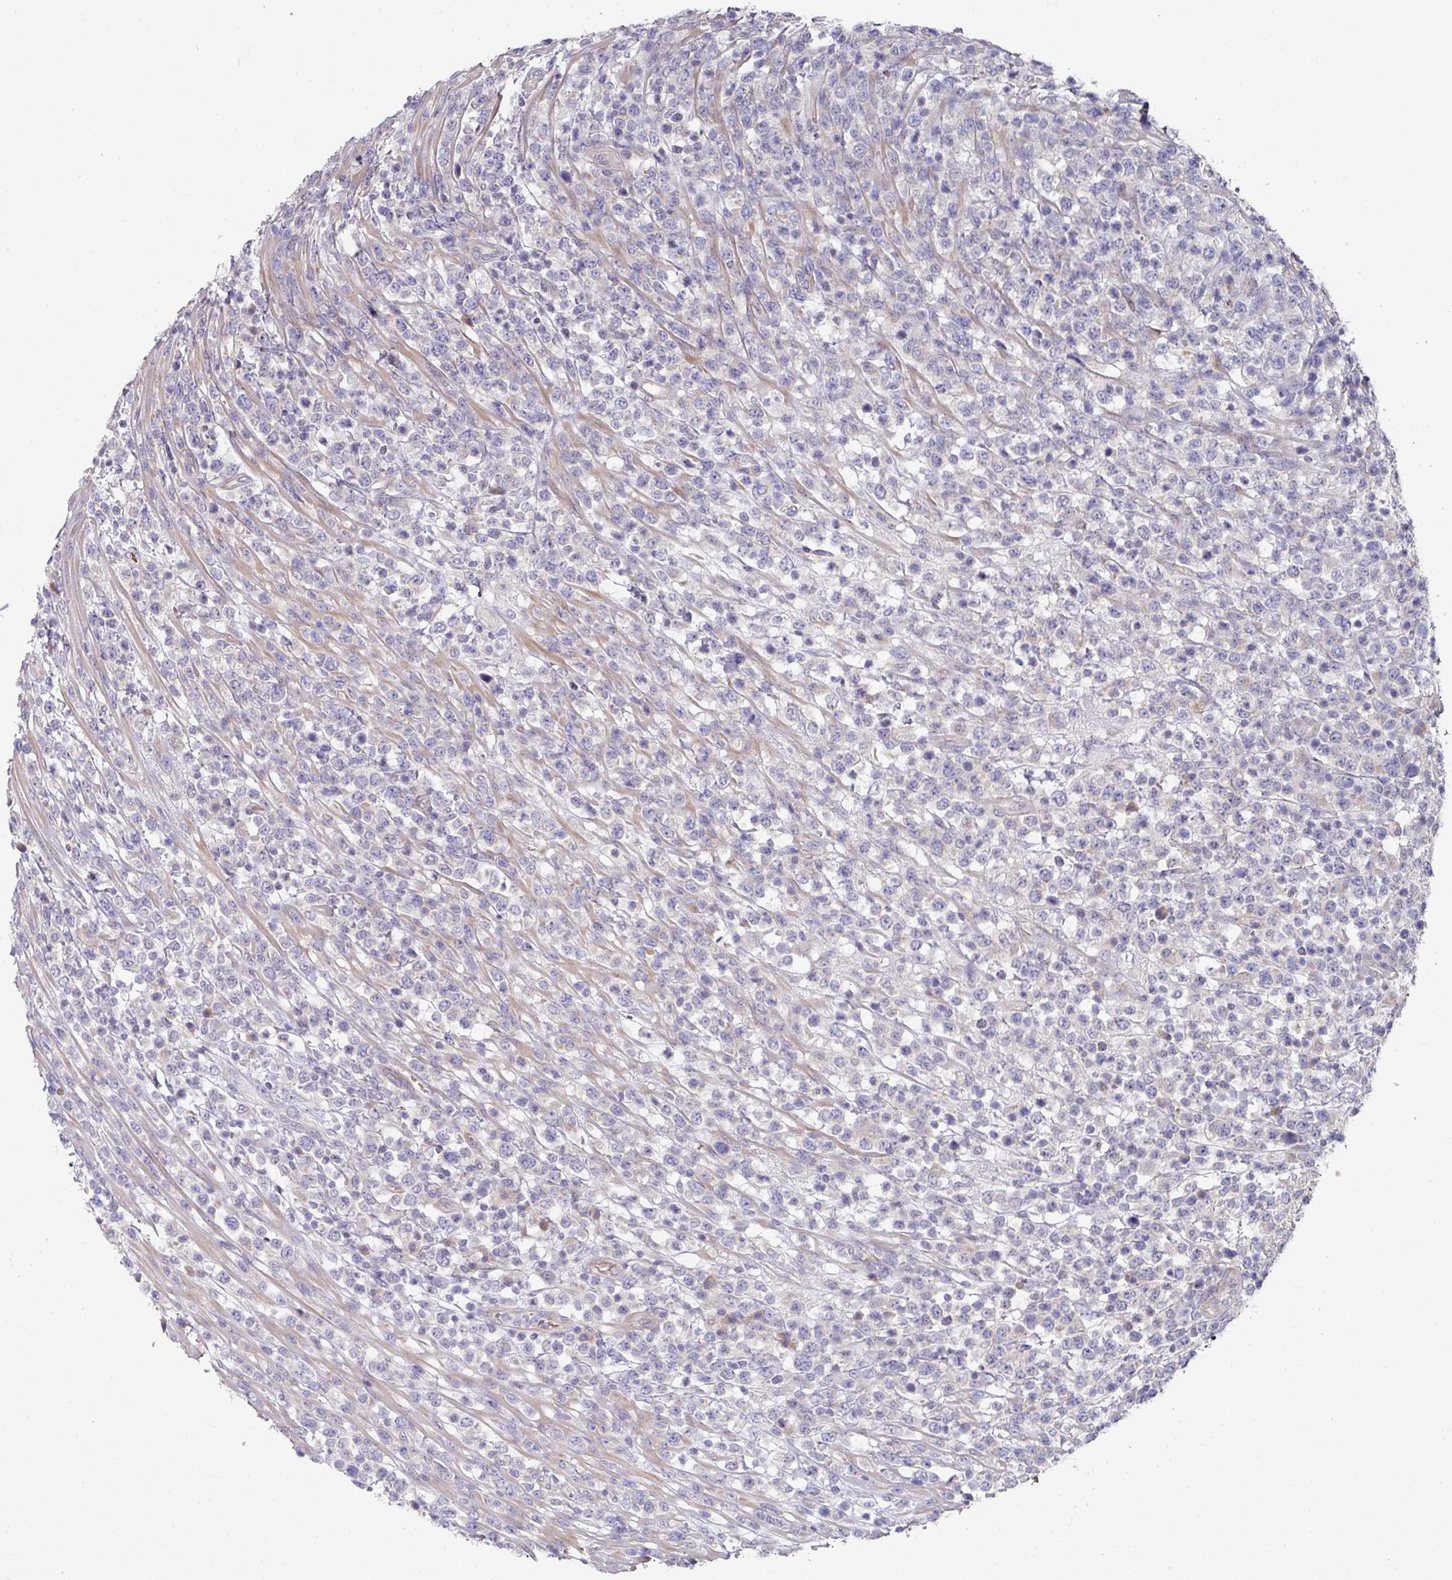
{"staining": {"intensity": "negative", "quantity": "none", "location": "none"}, "tissue": "lymphoma", "cell_type": "Tumor cells", "image_type": "cancer", "snomed": [{"axis": "morphology", "description": "Malignant lymphoma, non-Hodgkin's type, High grade"}, {"axis": "topography", "description": "Colon"}], "caption": "DAB (3,3'-diaminobenzidine) immunohistochemical staining of human high-grade malignant lymphoma, non-Hodgkin's type displays no significant expression in tumor cells.", "gene": "PYROXD2", "patient": {"sex": "female", "age": 53}}